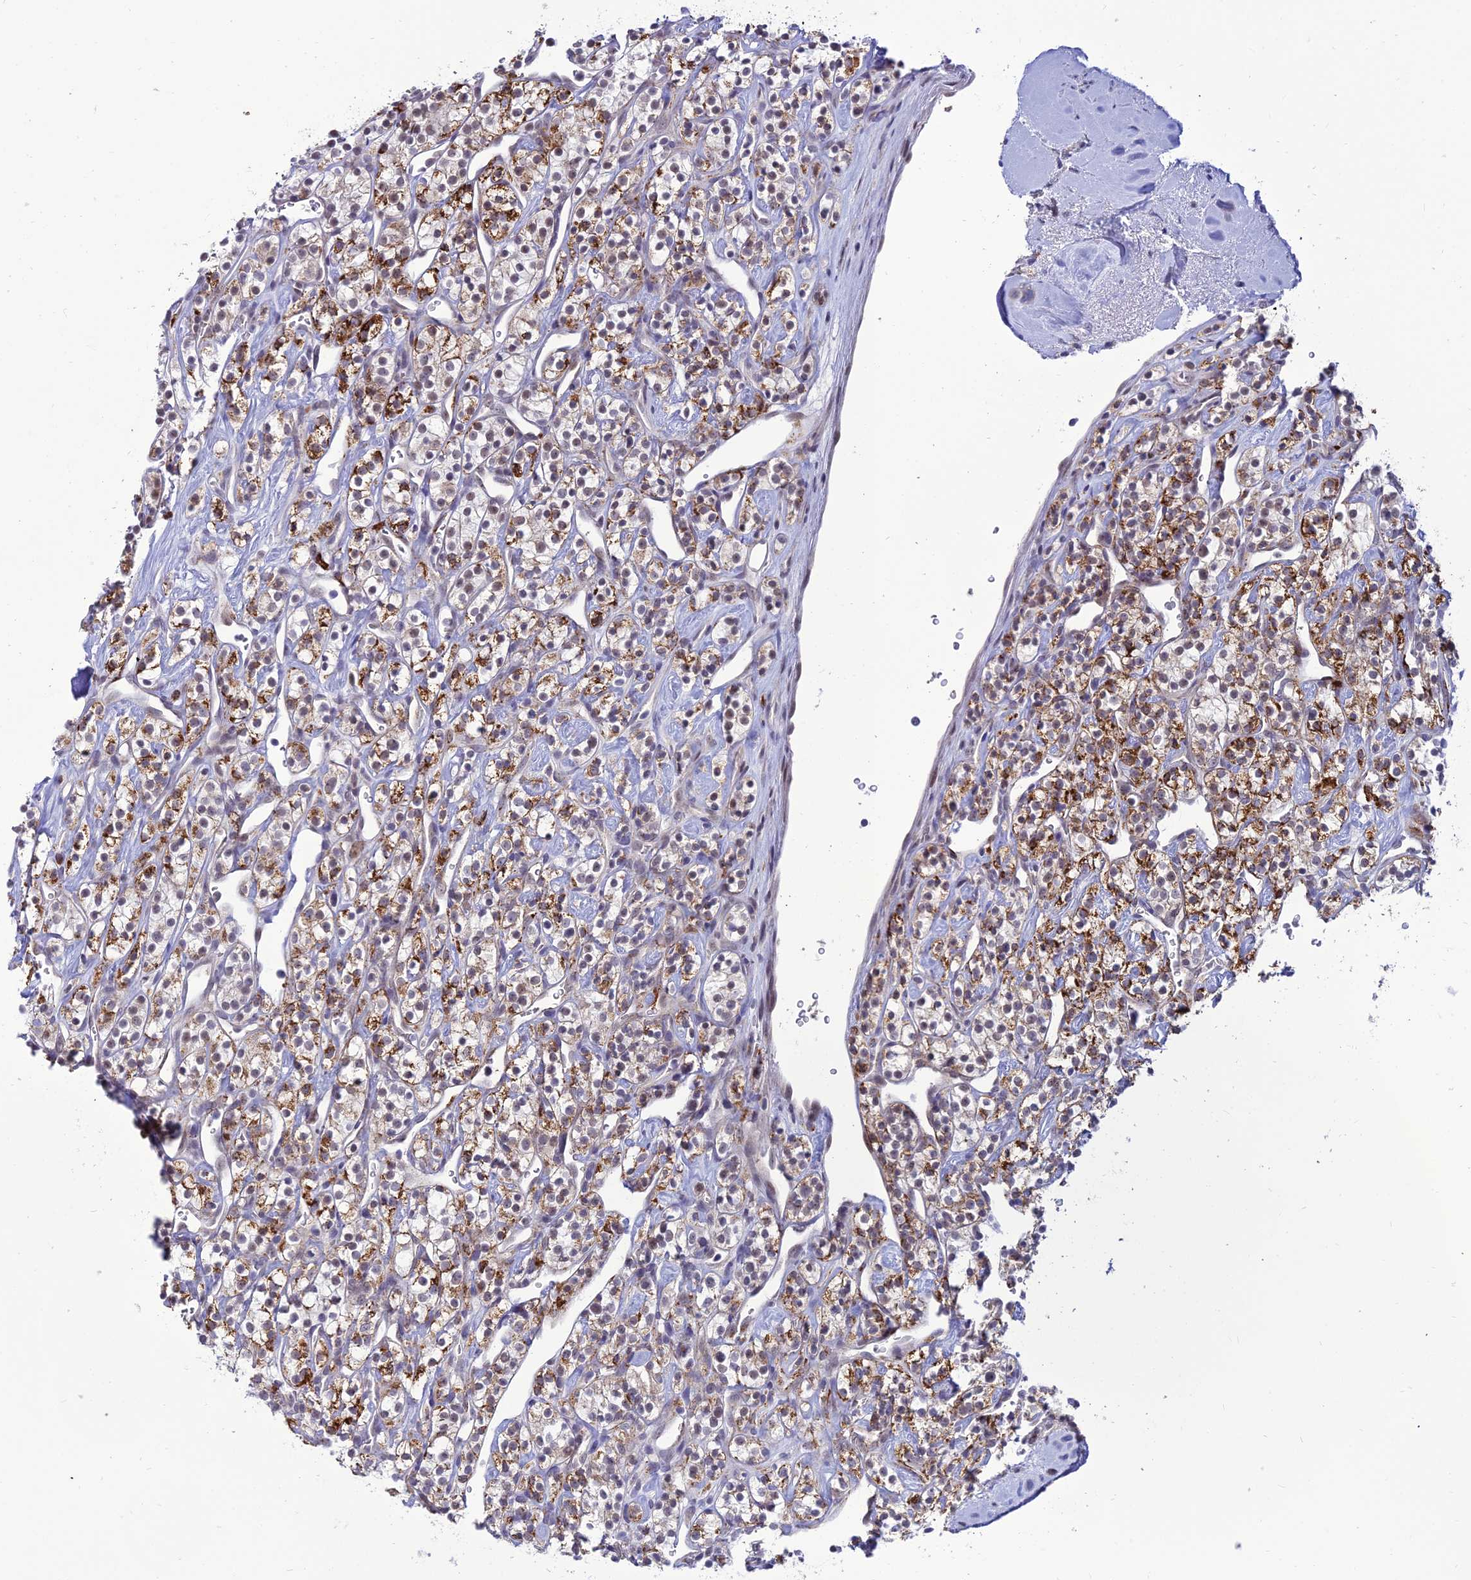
{"staining": {"intensity": "strong", "quantity": "25%-75%", "location": "cytoplasmic/membranous"}, "tissue": "renal cancer", "cell_type": "Tumor cells", "image_type": "cancer", "snomed": [{"axis": "morphology", "description": "Adenocarcinoma, NOS"}, {"axis": "topography", "description": "Kidney"}], "caption": "Immunohistochemical staining of adenocarcinoma (renal) displays high levels of strong cytoplasmic/membranous protein expression in about 25%-75% of tumor cells. (IHC, brightfield microscopy, high magnification).", "gene": "C6orf163", "patient": {"sex": "male", "age": 77}}